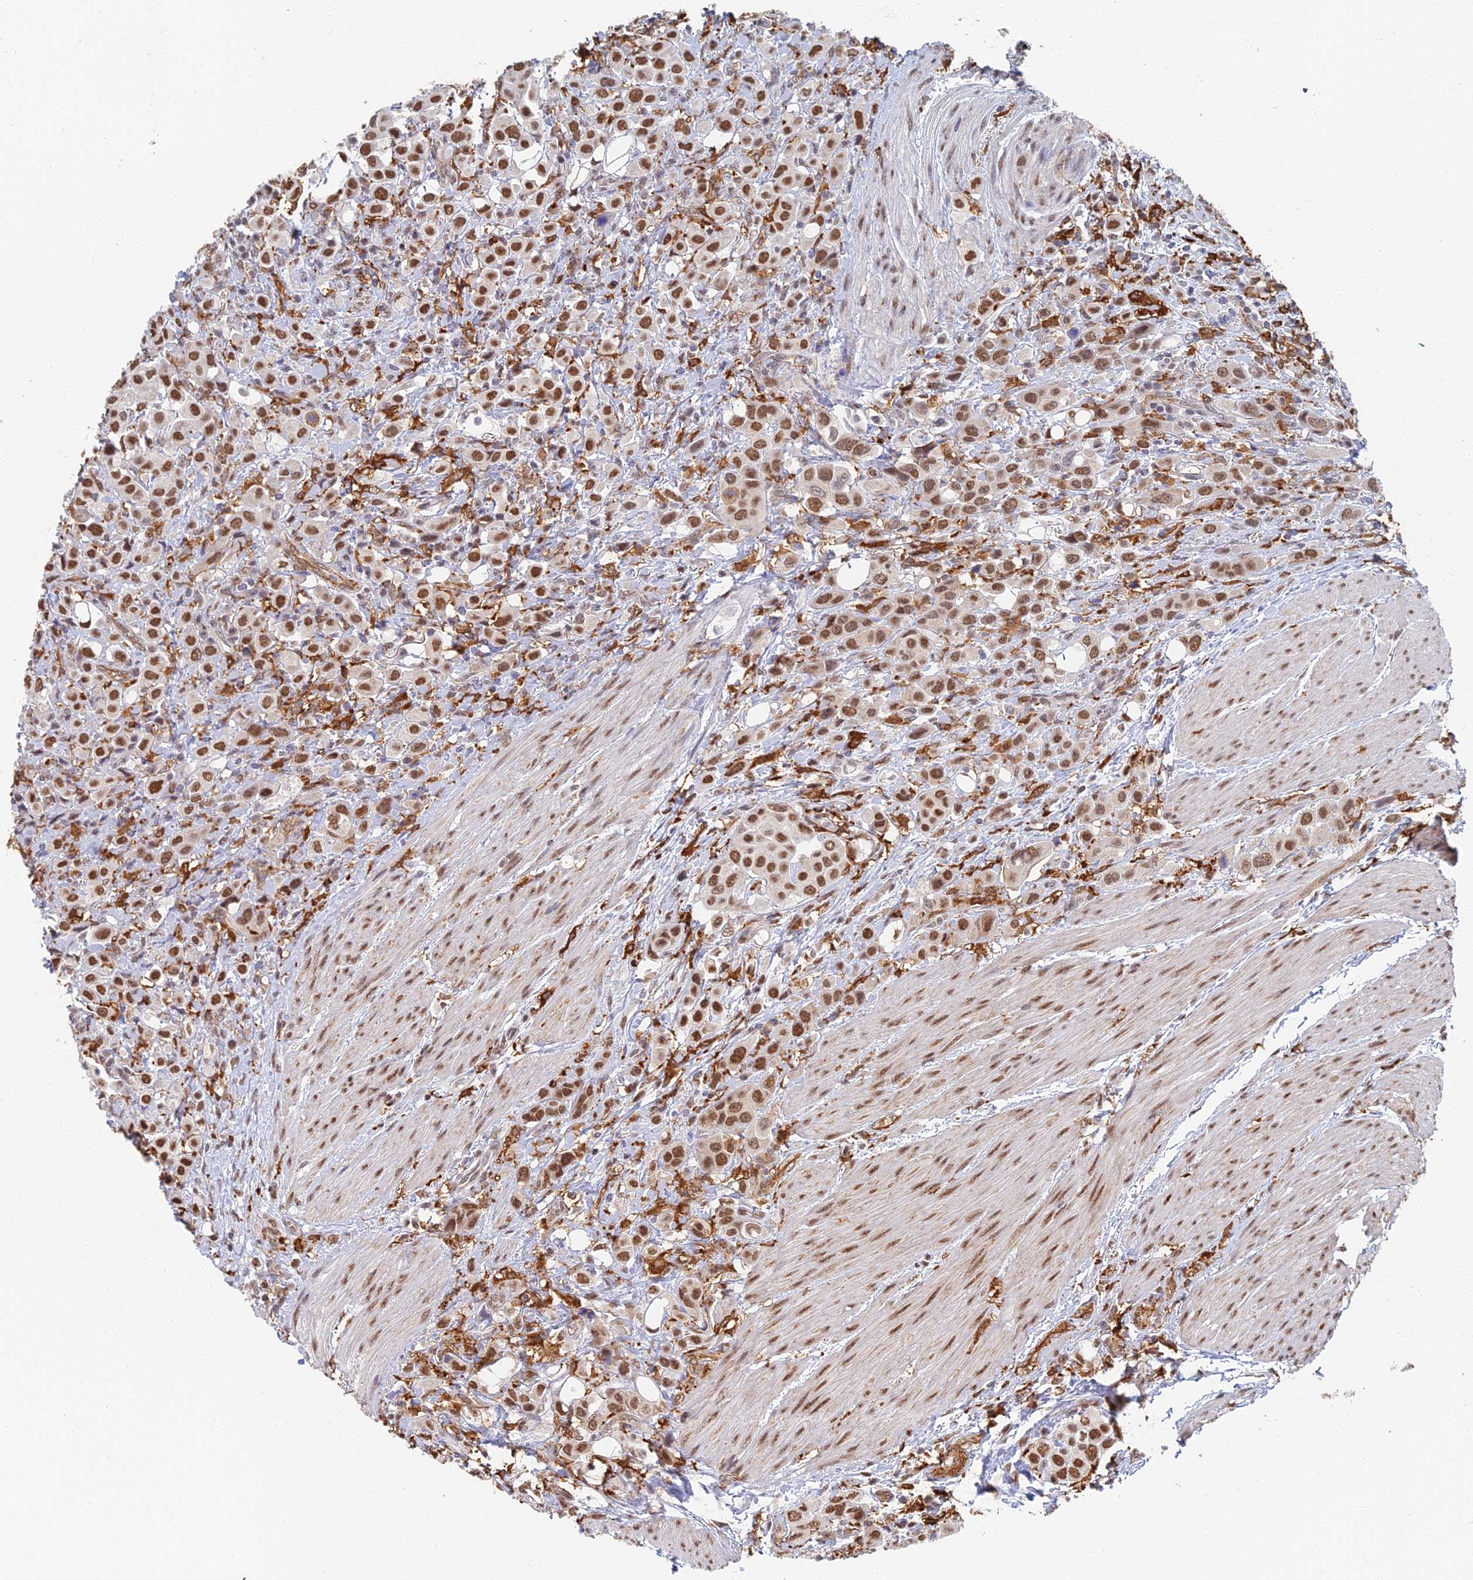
{"staining": {"intensity": "moderate", "quantity": ">75%", "location": "nuclear"}, "tissue": "urothelial cancer", "cell_type": "Tumor cells", "image_type": "cancer", "snomed": [{"axis": "morphology", "description": "Urothelial carcinoma, High grade"}, {"axis": "topography", "description": "Urinary bladder"}], "caption": "Immunohistochemistry (DAB (3,3'-diaminobenzidine)) staining of human high-grade urothelial carcinoma shows moderate nuclear protein expression in approximately >75% of tumor cells. The protein is shown in brown color, while the nuclei are stained blue.", "gene": "GPATCH1", "patient": {"sex": "male", "age": 50}}